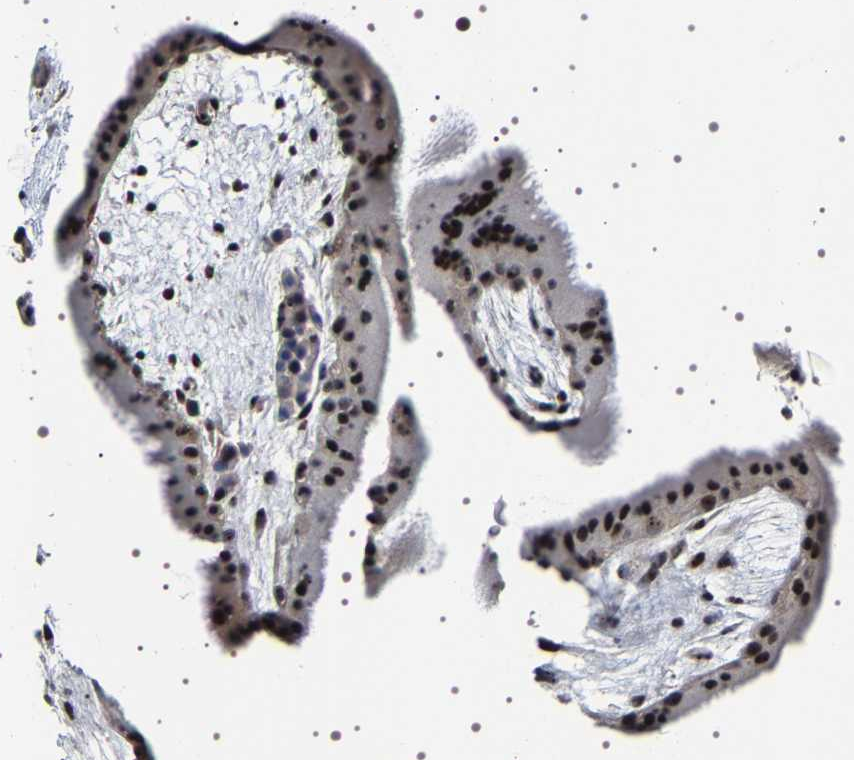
{"staining": {"intensity": "strong", "quantity": "25%-75%", "location": "nuclear"}, "tissue": "placenta", "cell_type": "Trophoblastic cells", "image_type": "normal", "snomed": [{"axis": "morphology", "description": "Normal tissue, NOS"}, {"axis": "topography", "description": "Placenta"}], "caption": "Placenta stained for a protein exhibits strong nuclear positivity in trophoblastic cells. (DAB IHC, brown staining for protein, blue staining for nuclei).", "gene": "GNL3", "patient": {"sex": "female", "age": 19}}